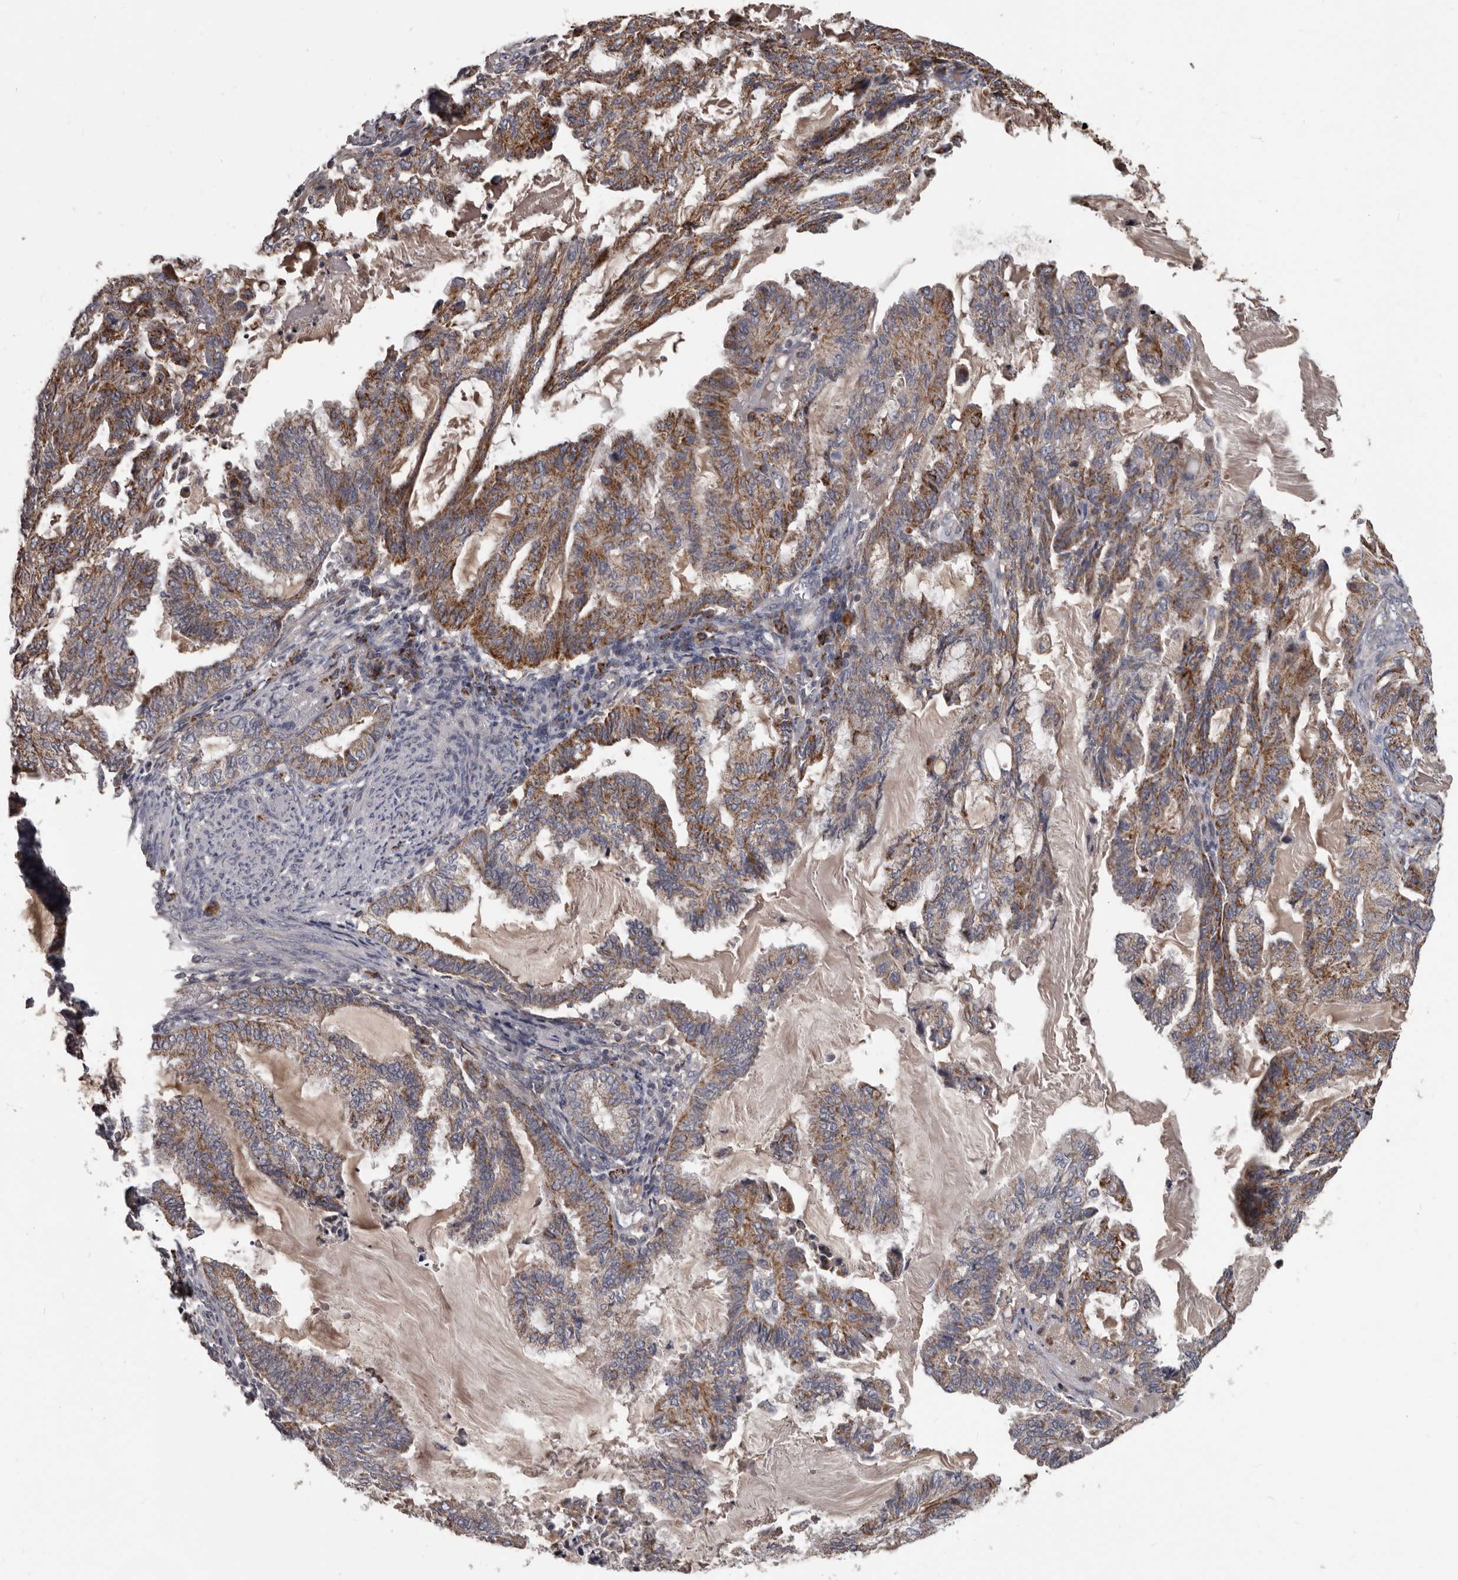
{"staining": {"intensity": "moderate", "quantity": ">75%", "location": "cytoplasmic/membranous"}, "tissue": "endometrial cancer", "cell_type": "Tumor cells", "image_type": "cancer", "snomed": [{"axis": "morphology", "description": "Adenocarcinoma, NOS"}, {"axis": "topography", "description": "Endometrium"}], "caption": "Immunohistochemistry (IHC) image of neoplastic tissue: human endometrial adenocarcinoma stained using immunohistochemistry shows medium levels of moderate protein expression localized specifically in the cytoplasmic/membranous of tumor cells, appearing as a cytoplasmic/membranous brown color.", "gene": "ALDH5A1", "patient": {"sex": "female", "age": 86}}